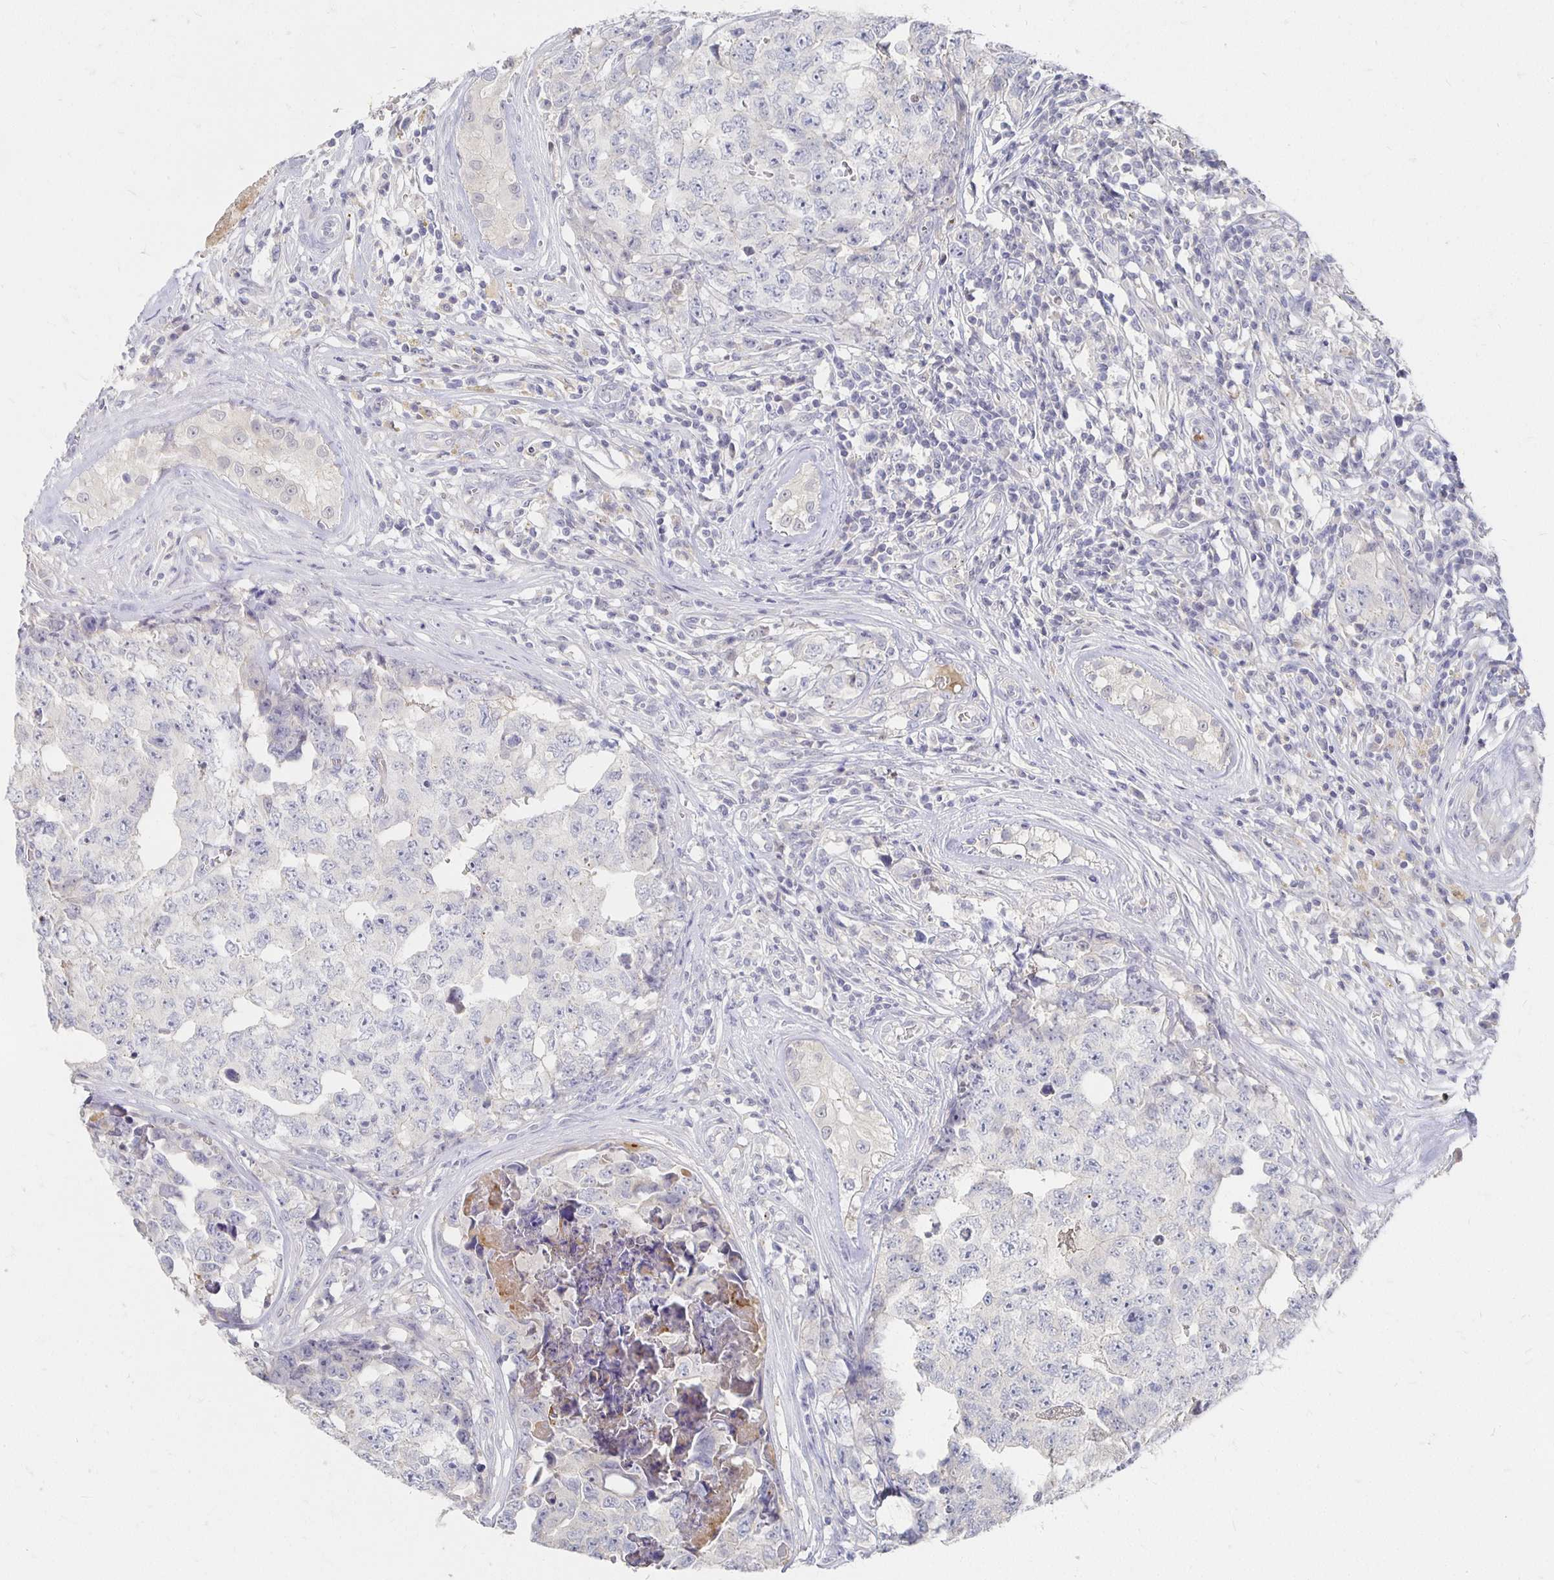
{"staining": {"intensity": "negative", "quantity": "none", "location": "none"}, "tissue": "testis cancer", "cell_type": "Tumor cells", "image_type": "cancer", "snomed": [{"axis": "morphology", "description": "Normal tissue, NOS"}, {"axis": "morphology", "description": "Carcinoma, Embryonal, NOS"}, {"axis": "topography", "description": "Testis"}, {"axis": "topography", "description": "Epididymis"}], "caption": "Tumor cells are negative for protein expression in human testis cancer.", "gene": "FKRP", "patient": {"sex": "male", "age": 25}}